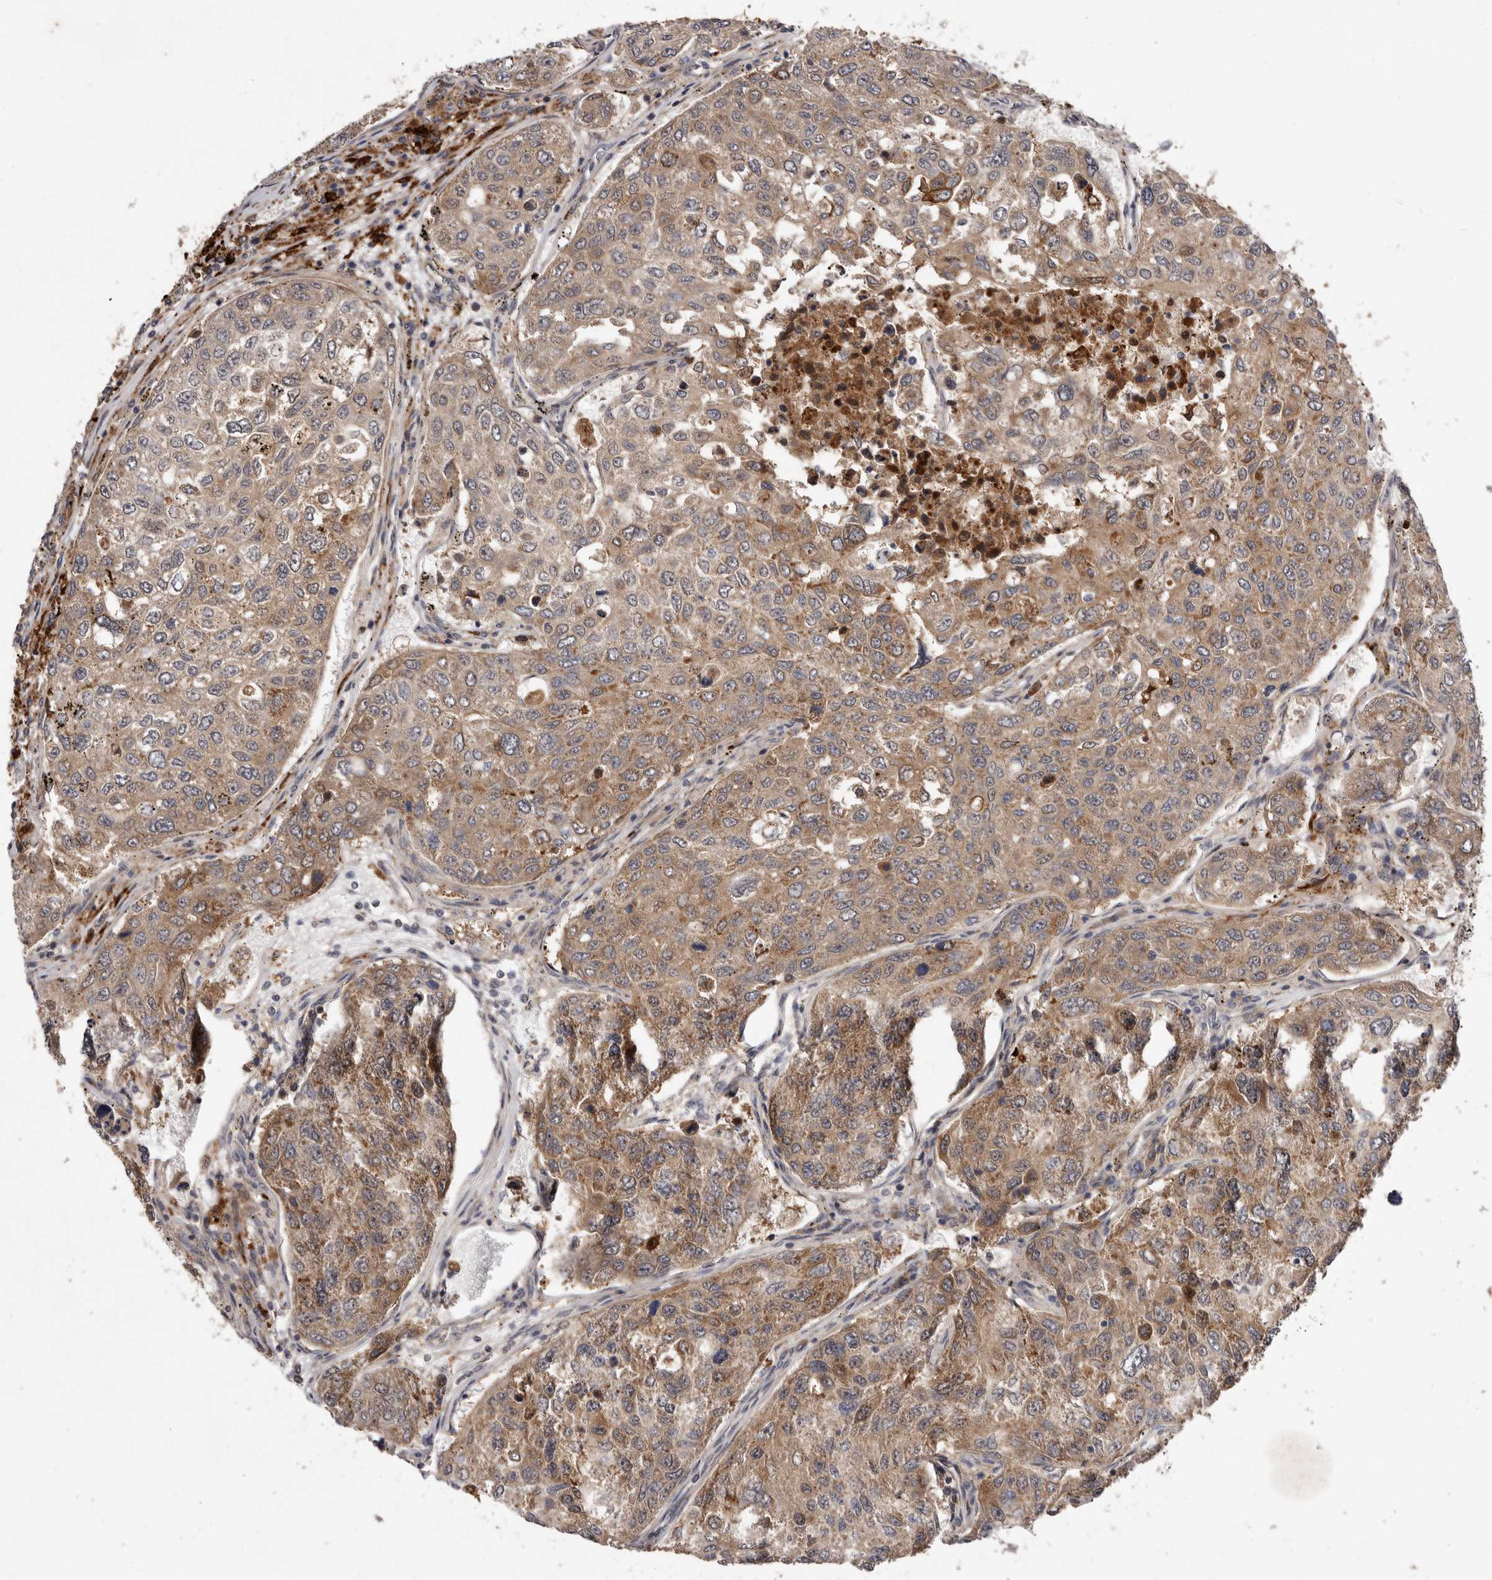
{"staining": {"intensity": "moderate", "quantity": ">75%", "location": "cytoplasmic/membranous"}, "tissue": "urothelial cancer", "cell_type": "Tumor cells", "image_type": "cancer", "snomed": [{"axis": "morphology", "description": "Urothelial carcinoma, High grade"}, {"axis": "topography", "description": "Lymph node"}, {"axis": "topography", "description": "Urinary bladder"}], "caption": "About >75% of tumor cells in human urothelial carcinoma (high-grade) exhibit moderate cytoplasmic/membranous protein positivity as visualized by brown immunohistochemical staining.", "gene": "FLAD1", "patient": {"sex": "male", "age": 51}}